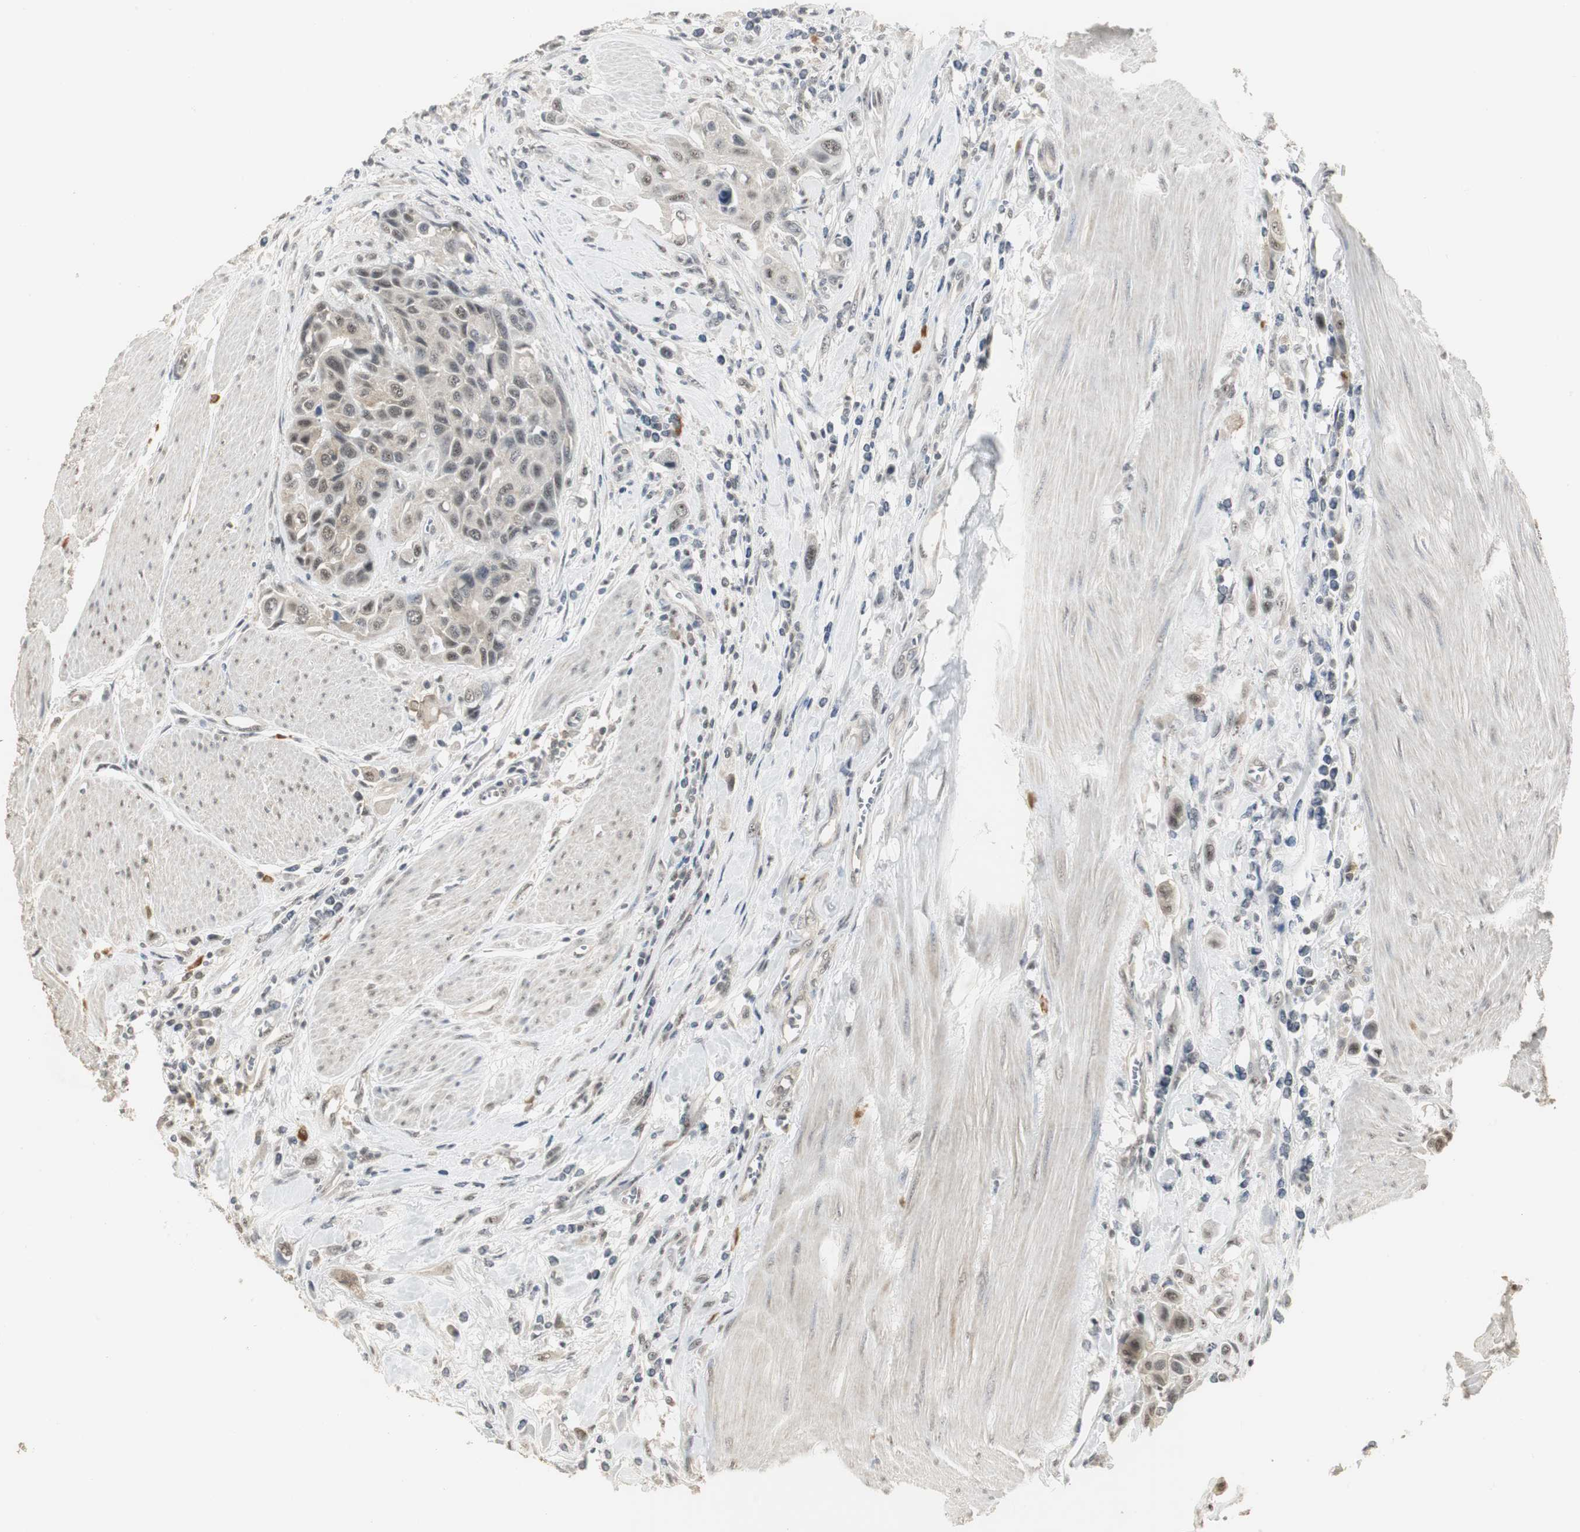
{"staining": {"intensity": "weak", "quantity": "25%-75%", "location": "cytoplasmic/membranous,nuclear"}, "tissue": "urothelial cancer", "cell_type": "Tumor cells", "image_type": "cancer", "snomed": [{"axis": "morphology", "description": "Urothelial carcinoma, High grade"}, {"axis": "topography", "description": "Urinary bladder"}], "caption": "A low amount of weak cytoplasmic/membranous and nuclear expression is identified in about 25%-75% of tumor cells in urothelial carcinoma (high-grade) tissue. (DAB = brown stain, brightfield microscopy at high magnification).", "gene": "ELOA", "patient": {"sex": "male", "age": 50}}